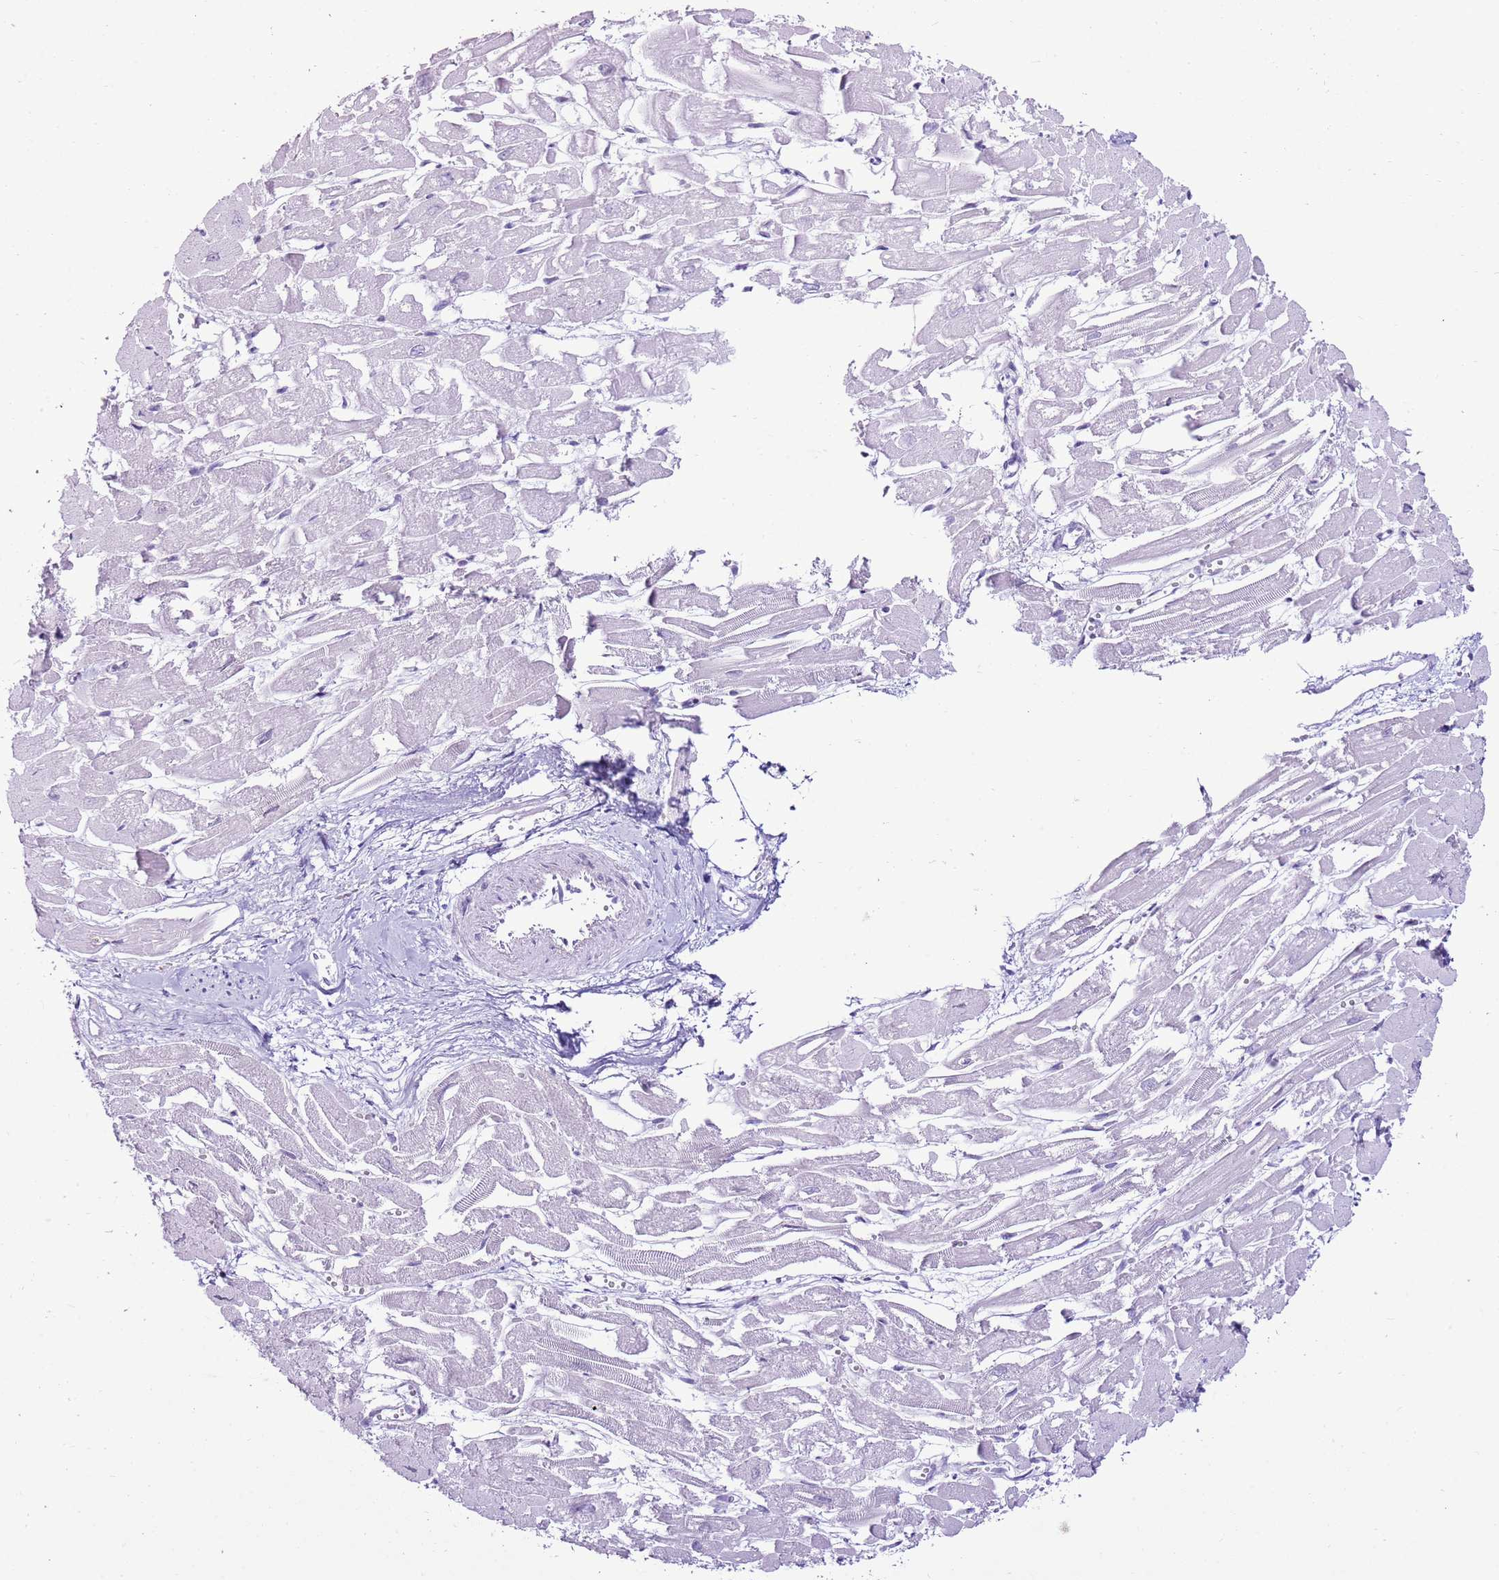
{"staining": {"intensity": "negative", "quantity": "none", "location": "none"}, "tissue": "heart muscle", "cell_type": "Cardiomyocytes", "image_type": "normal", "snomed": [{"axis": "morphology", "description": "Normal tissue, NOS"}, {"axis": "topography", "description": "Heart"}], "caption": "An IHC image of unremarkable heart muscle is shown. There is no staining in cardiomyocytes of heart muscle.", "gene": "SPC25", "patient": {"sex": "male", "age": 54}}